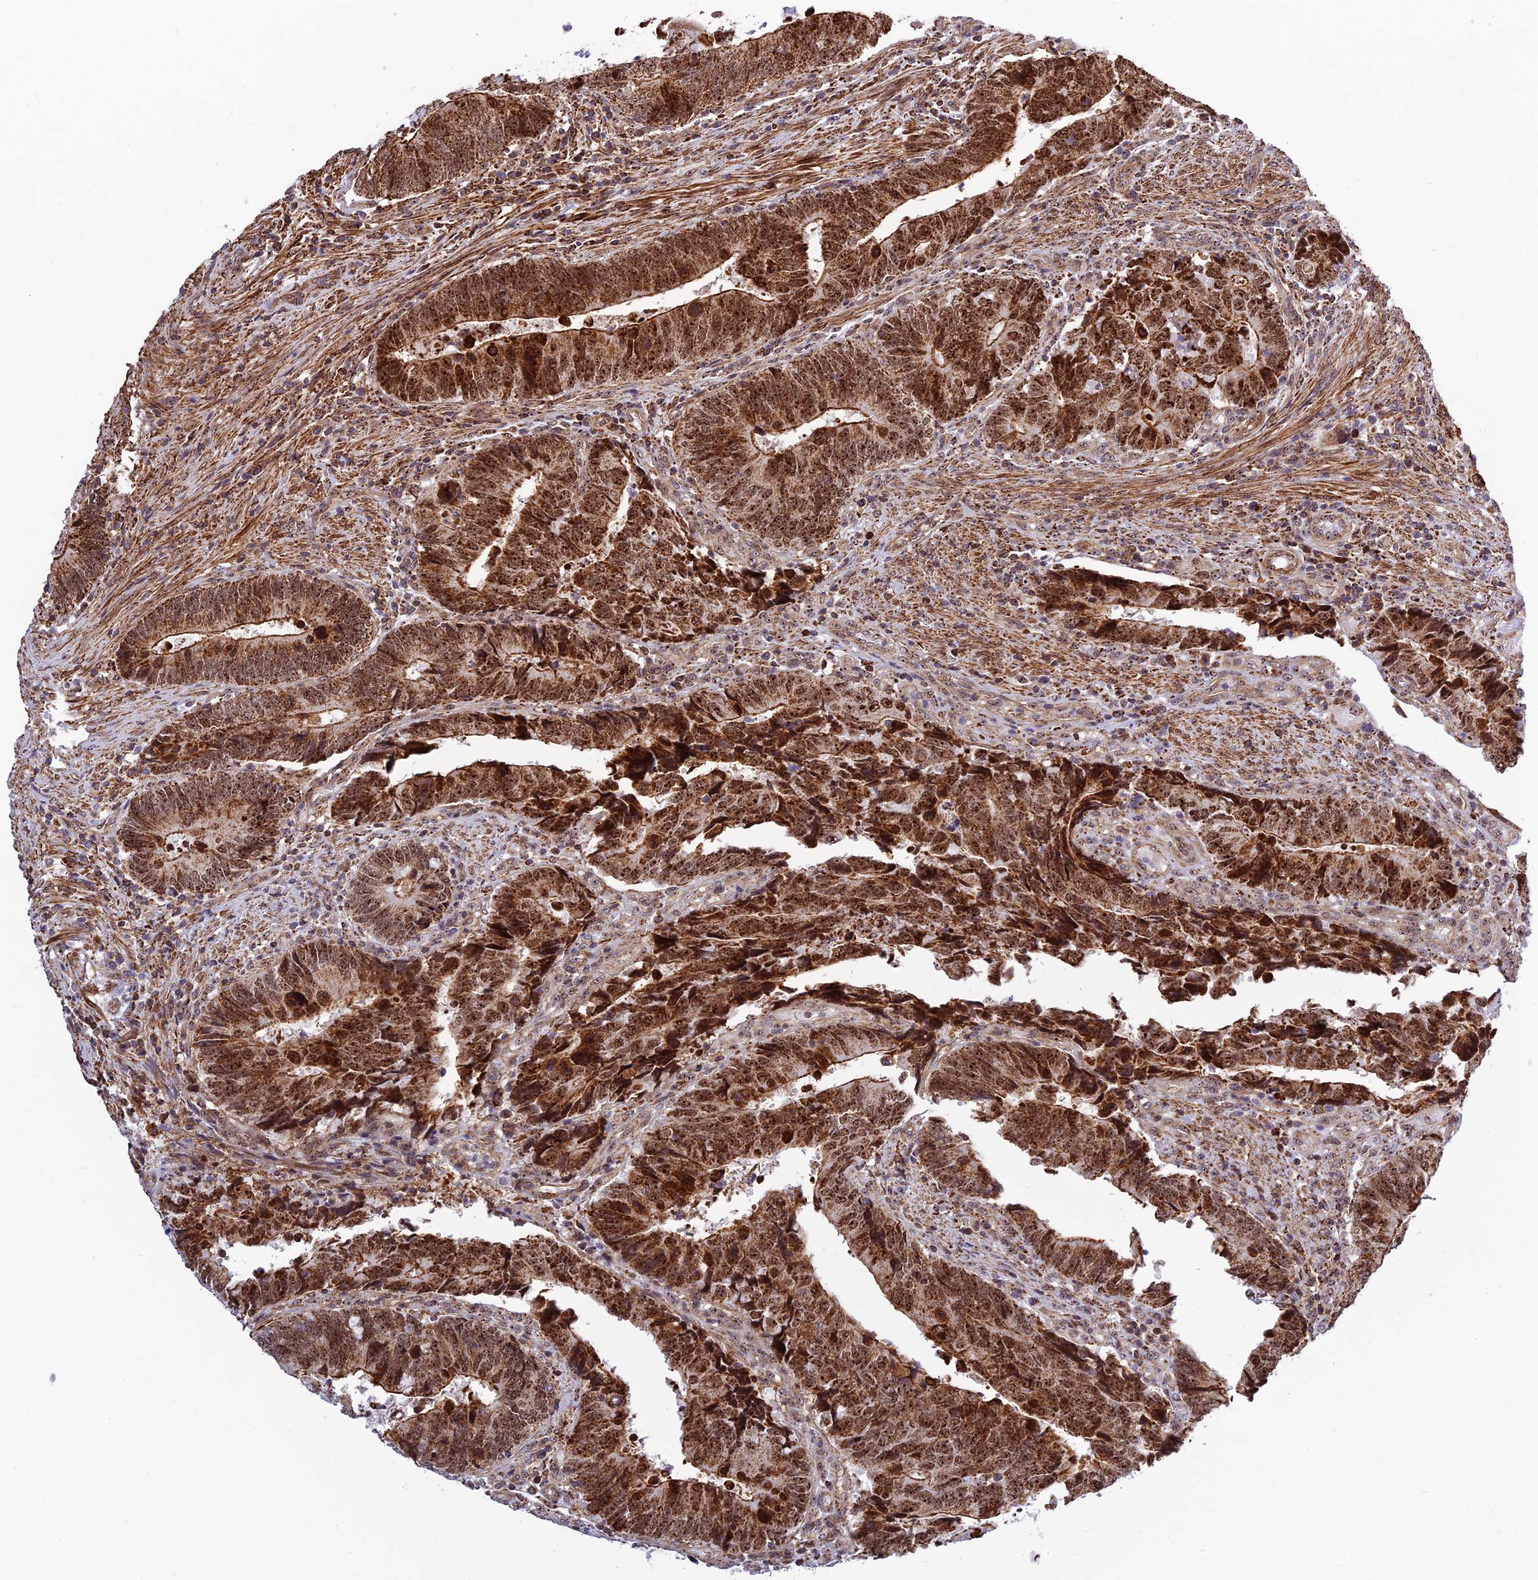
{"staining": {"intensity": "strong", "quantity": ">75%", "location": "cytoplasmic/membranous,nuclear"}, "tissue": "colorectal cancer", "cell_type": "Tumor cells", "image_type": "cancer", "snomed": [{"axis": "morphology", "description": "Adenocarcinoma, NOS"}, {"axis": "topography", "description": "Colon"}], "caption": "Immunohistochemistry micrograph of neoplastic tissue: human colorectal adenocarcinoma stained using immunohistochemistry reveals high levels of strong protein expression localized specifically in the cytoplasmic/membranous and nuclear of tumor cells, appearing as a cytoplasmic/membranous and nuclear brown color.", "gene": "POLR1G", "patient": {"sex": "male", "age": 87}}